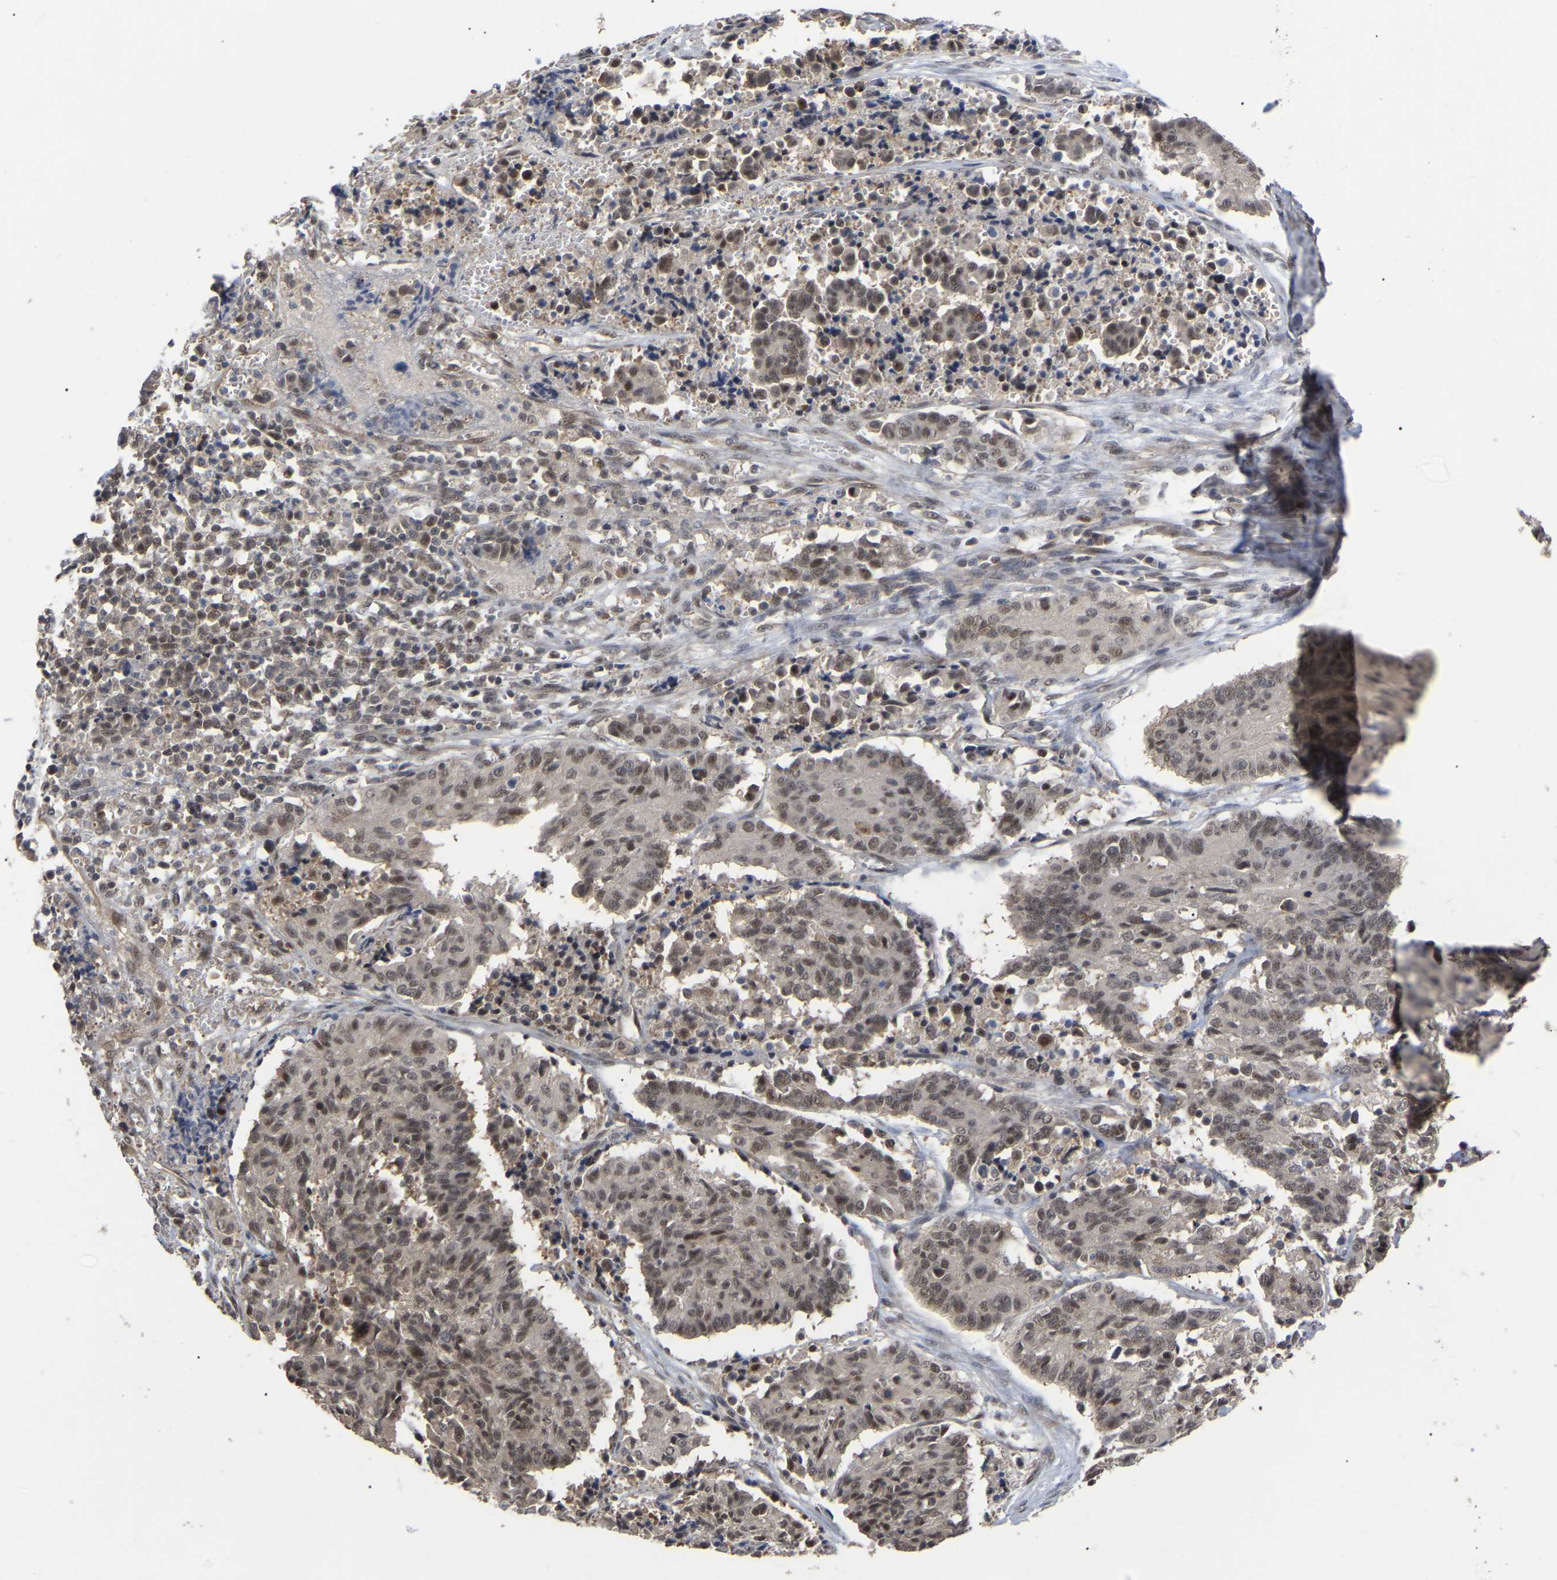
{"staining": {"intensity": "moderate", "quantity": ">75%", "location": "nuclear"}, "tissue": "cervical cancer", "cell_type": "Tumor cells", "image_type": "cancer", "snomed": [{"axis": "morphology", "description": "Squamous cell carcinoma, NOS"}, {"axis": "topography", "description": "Cervix"}], "caption": "Squamous cell carcinoma (cervical) tissue reveals moderate nuclear staining in approximately >75% of tumor cells The protein is stained brown, and the nuclei are stained in blue (DAB (3,3'-diaminobenzidine) IHC with brightfield microscopy, high magnification).", "gene": "JAZF1", "patient": {"sex": "female", "age": 35}}